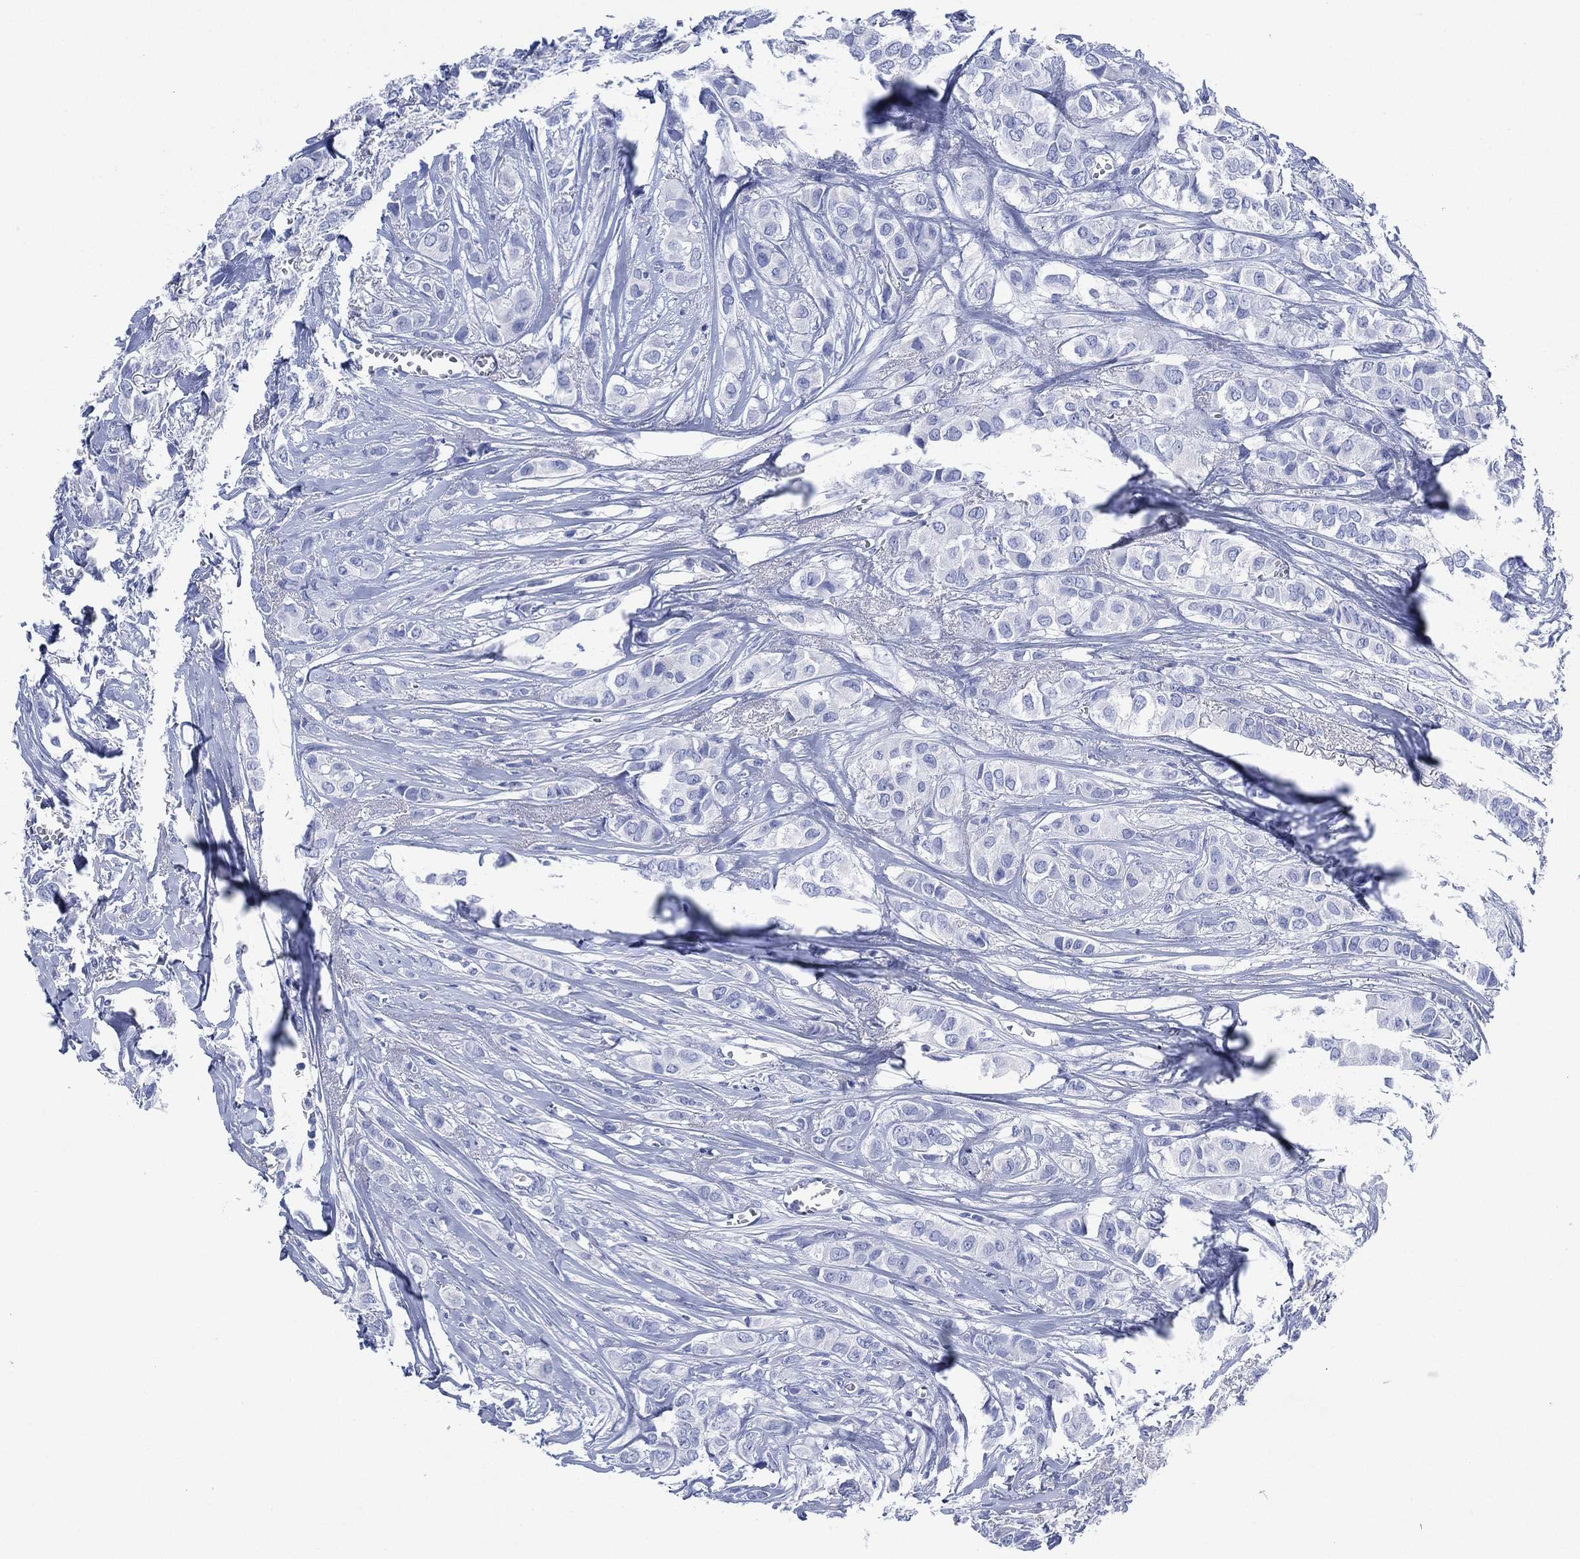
{"staining": {"intensity": "negative", "quantity": "none", "location": "none"}, "tissue": "breast cancer", "cell_type": "Tumor cells", "image_type": "cancer", "snomed": [{"axis": "morphology", "description": "Duct carcinoma"}, {"axis": "topography", "description": "Breast"}], "caption": "This is an immunohistochemistry (IHC) histopathology image of breast cancer. There is no positivity in tumor cells.", "gene": "SIGLECL1", "patient": {"sex": "female", "age": 85}}